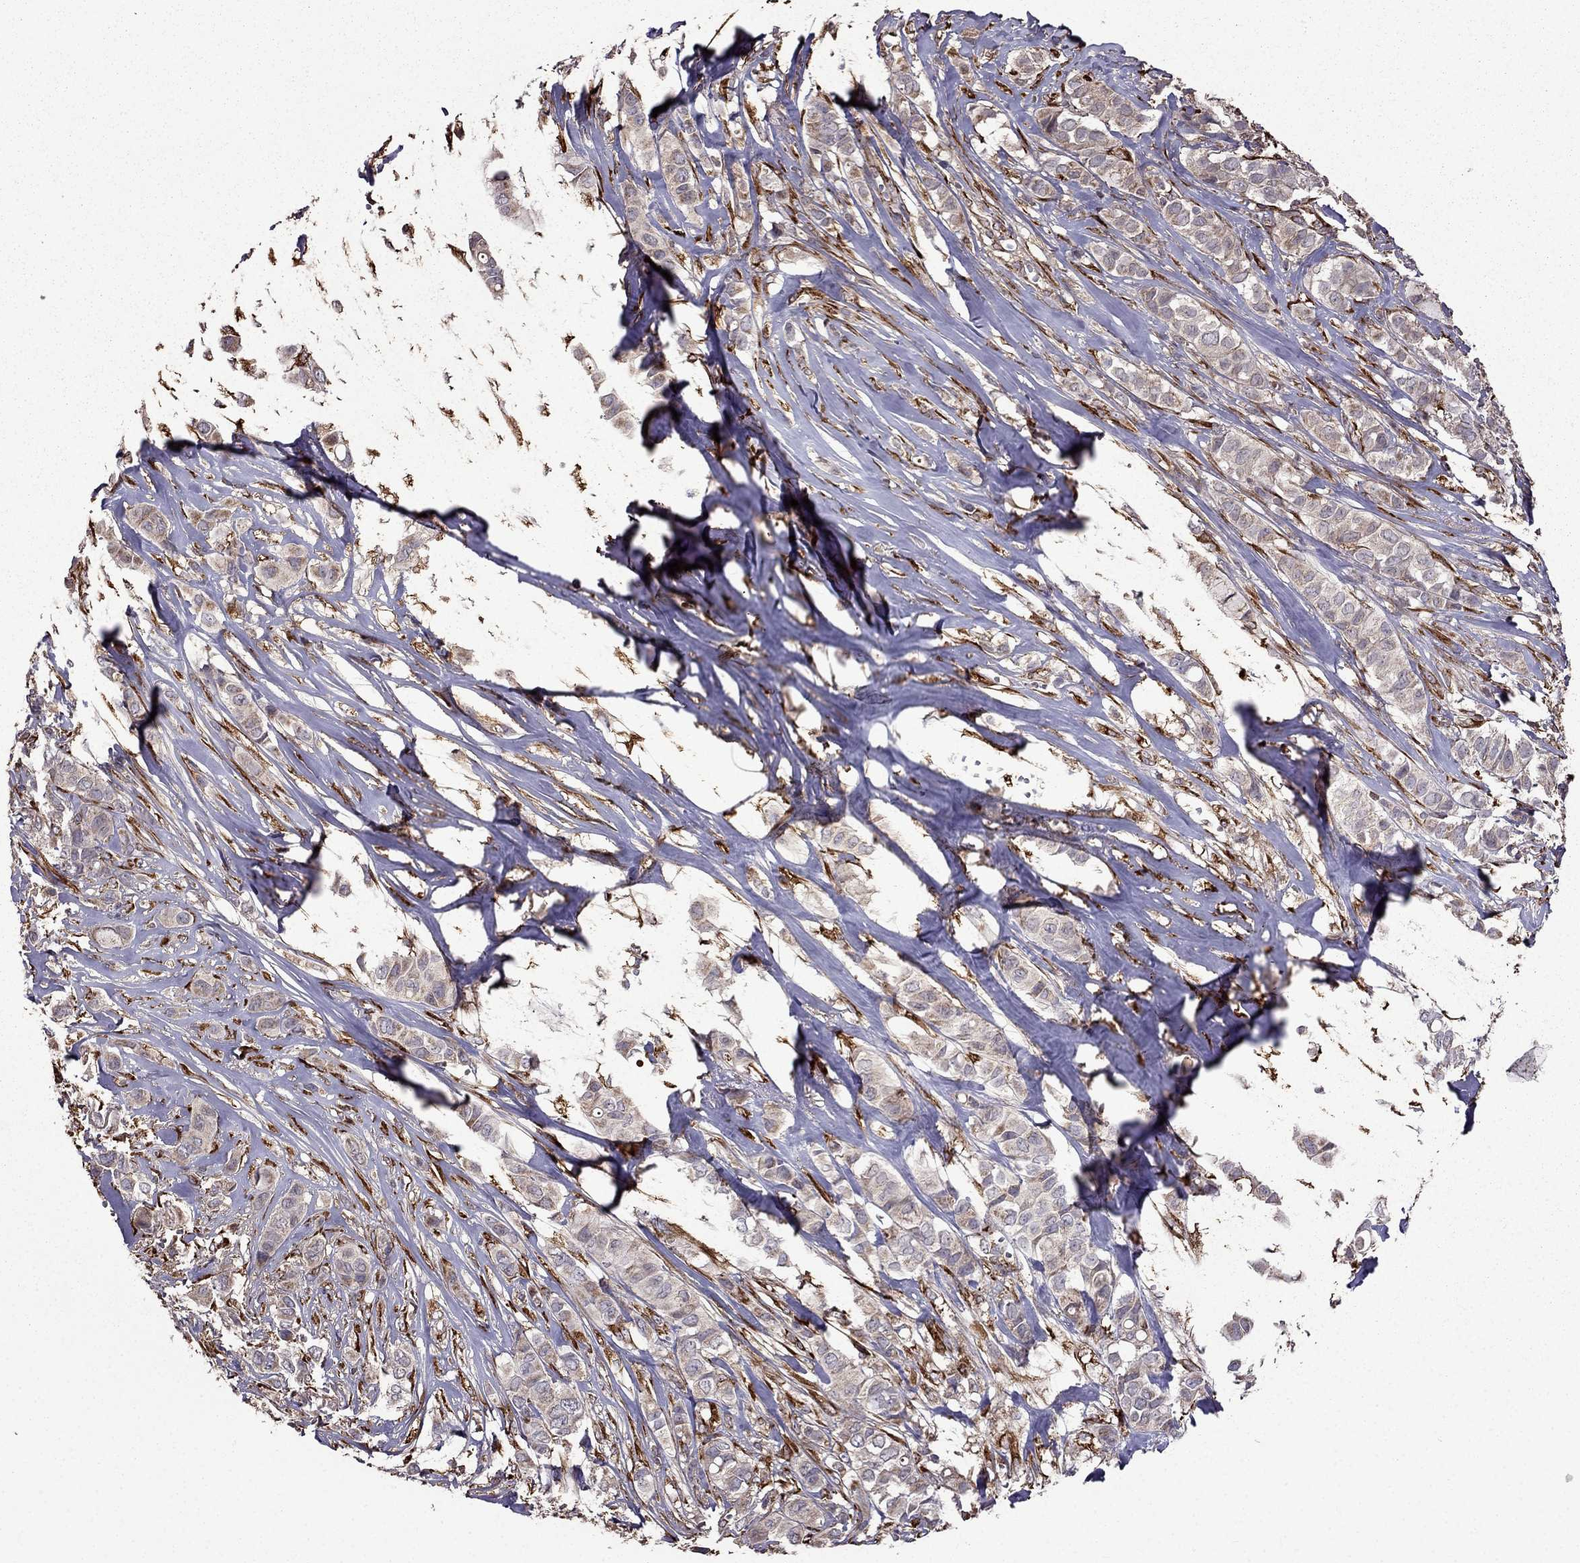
{"staining": {"intensity": "negative", "quantity": "none", "location": "none"}, "tissue": "breast cancer", "cell_type": "Tumor cells", "image_type": "cancer", "snomed": [{"axis": "morphology", "description": "Duct carcinoma"}, {"axis": "topography", "description": "Breast"}], "caption": "This is a histopathology image of immunohistochemistry (IHC) staining of breast cancer, which shows no positivity in tumor cells. (DAB immunohistochemistry with hematoxylin counter stain).", "gene": "IKBIP", "patient": {"sex": "female", "age": 85}}